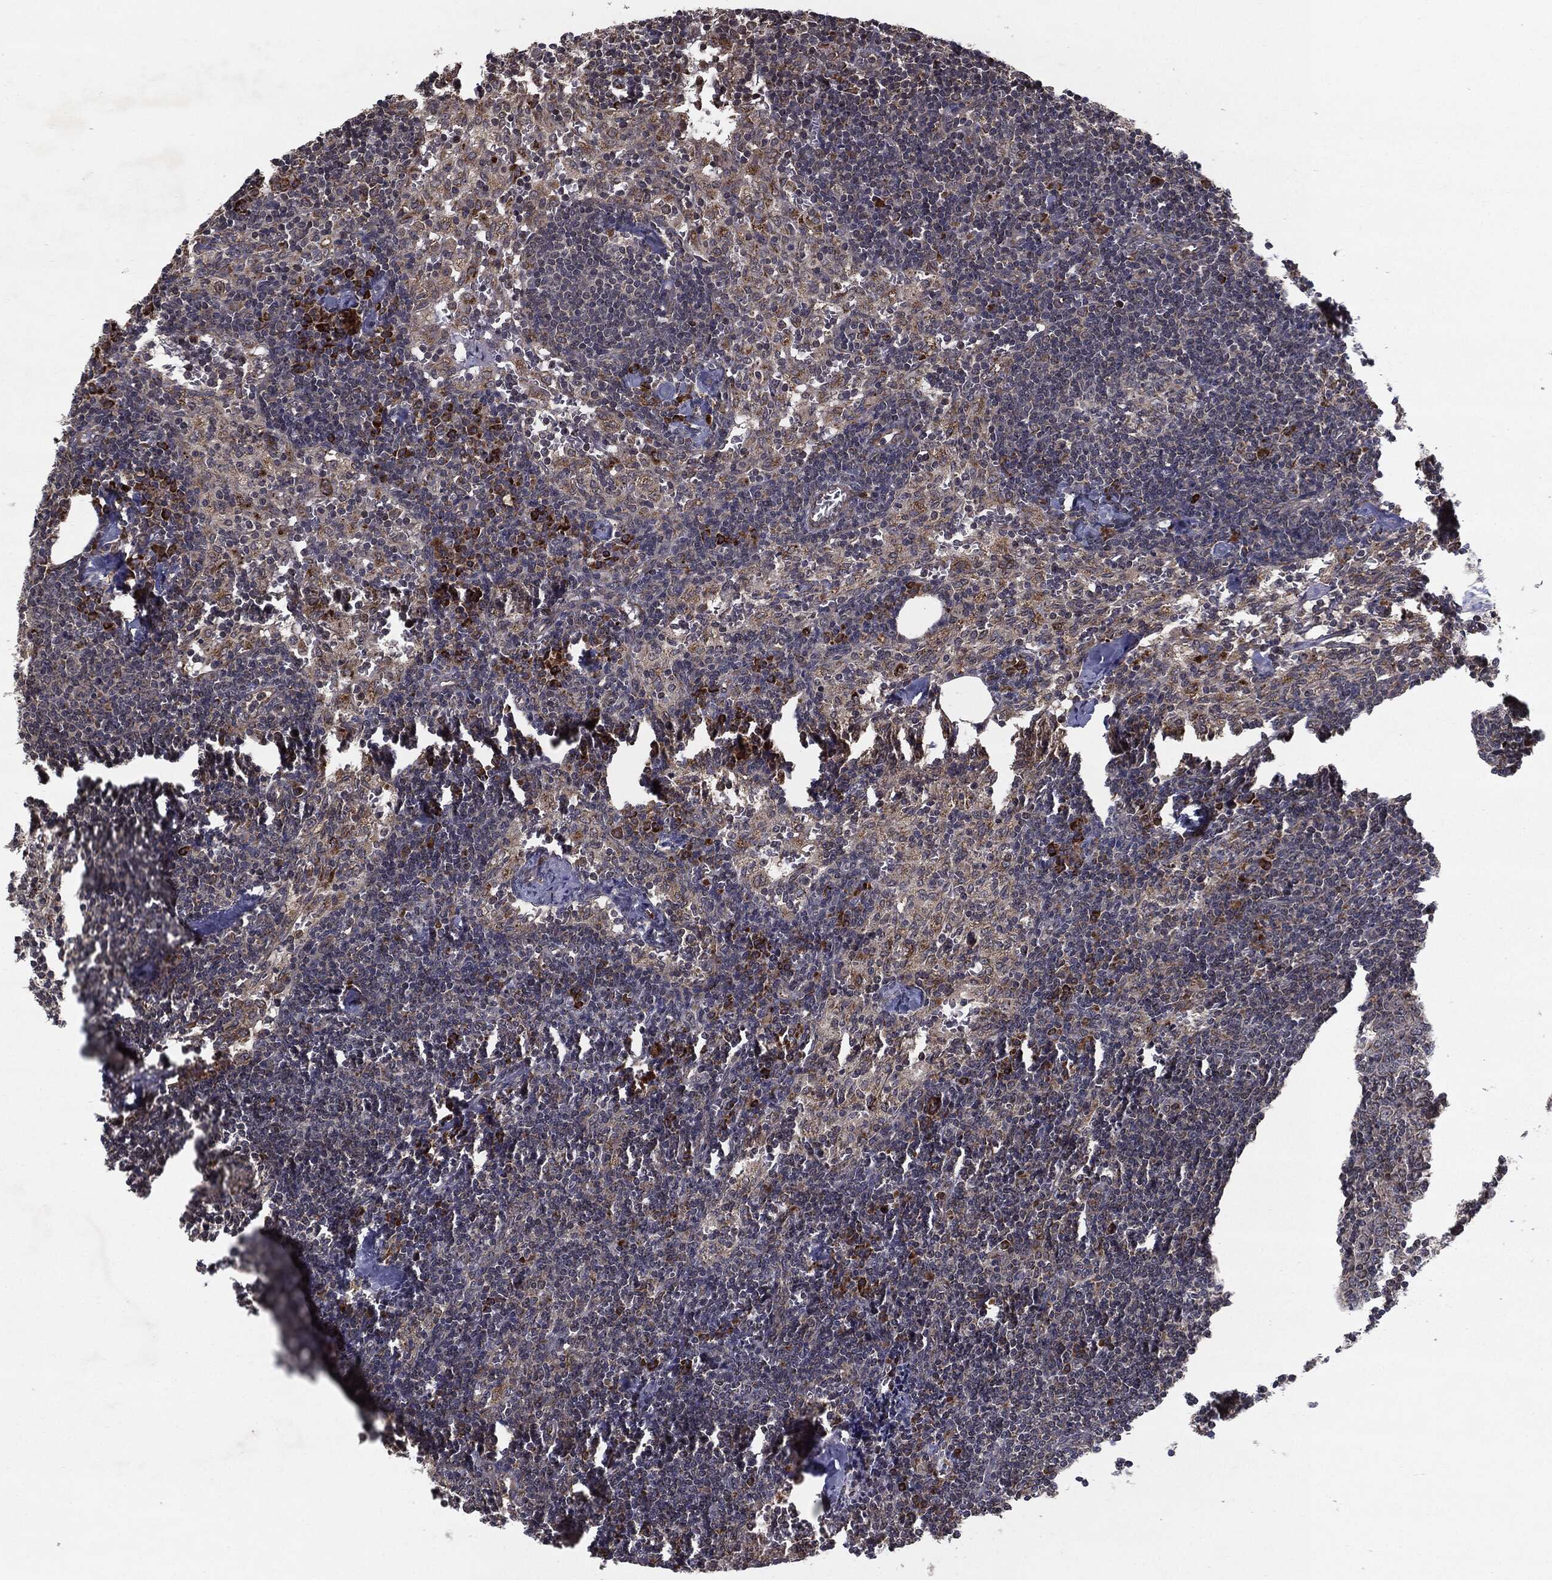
{"staining": {"intensity": "strong", "quantity": "<25%", "location": "cytoplasmic/membranous"}, "tissue": "lymph node", "cell_type": "Non-germinal center cells", "image_type": "normal", "snomed": [{"axis": "morphology", "description": "Normal tissue, NOS"}, {"axis": "topography", "description": "Lymph node"}], "caption": "DAB (3,3'-diaminobenzidine) immunohistochemical staining of normal lymph node exhibits strong cytoplasmic/membranous protein positivity in approximately <25% of non-germinal center cells.", "gene": "HDAC5", "patient": {"sex": "female", "age": 52}}